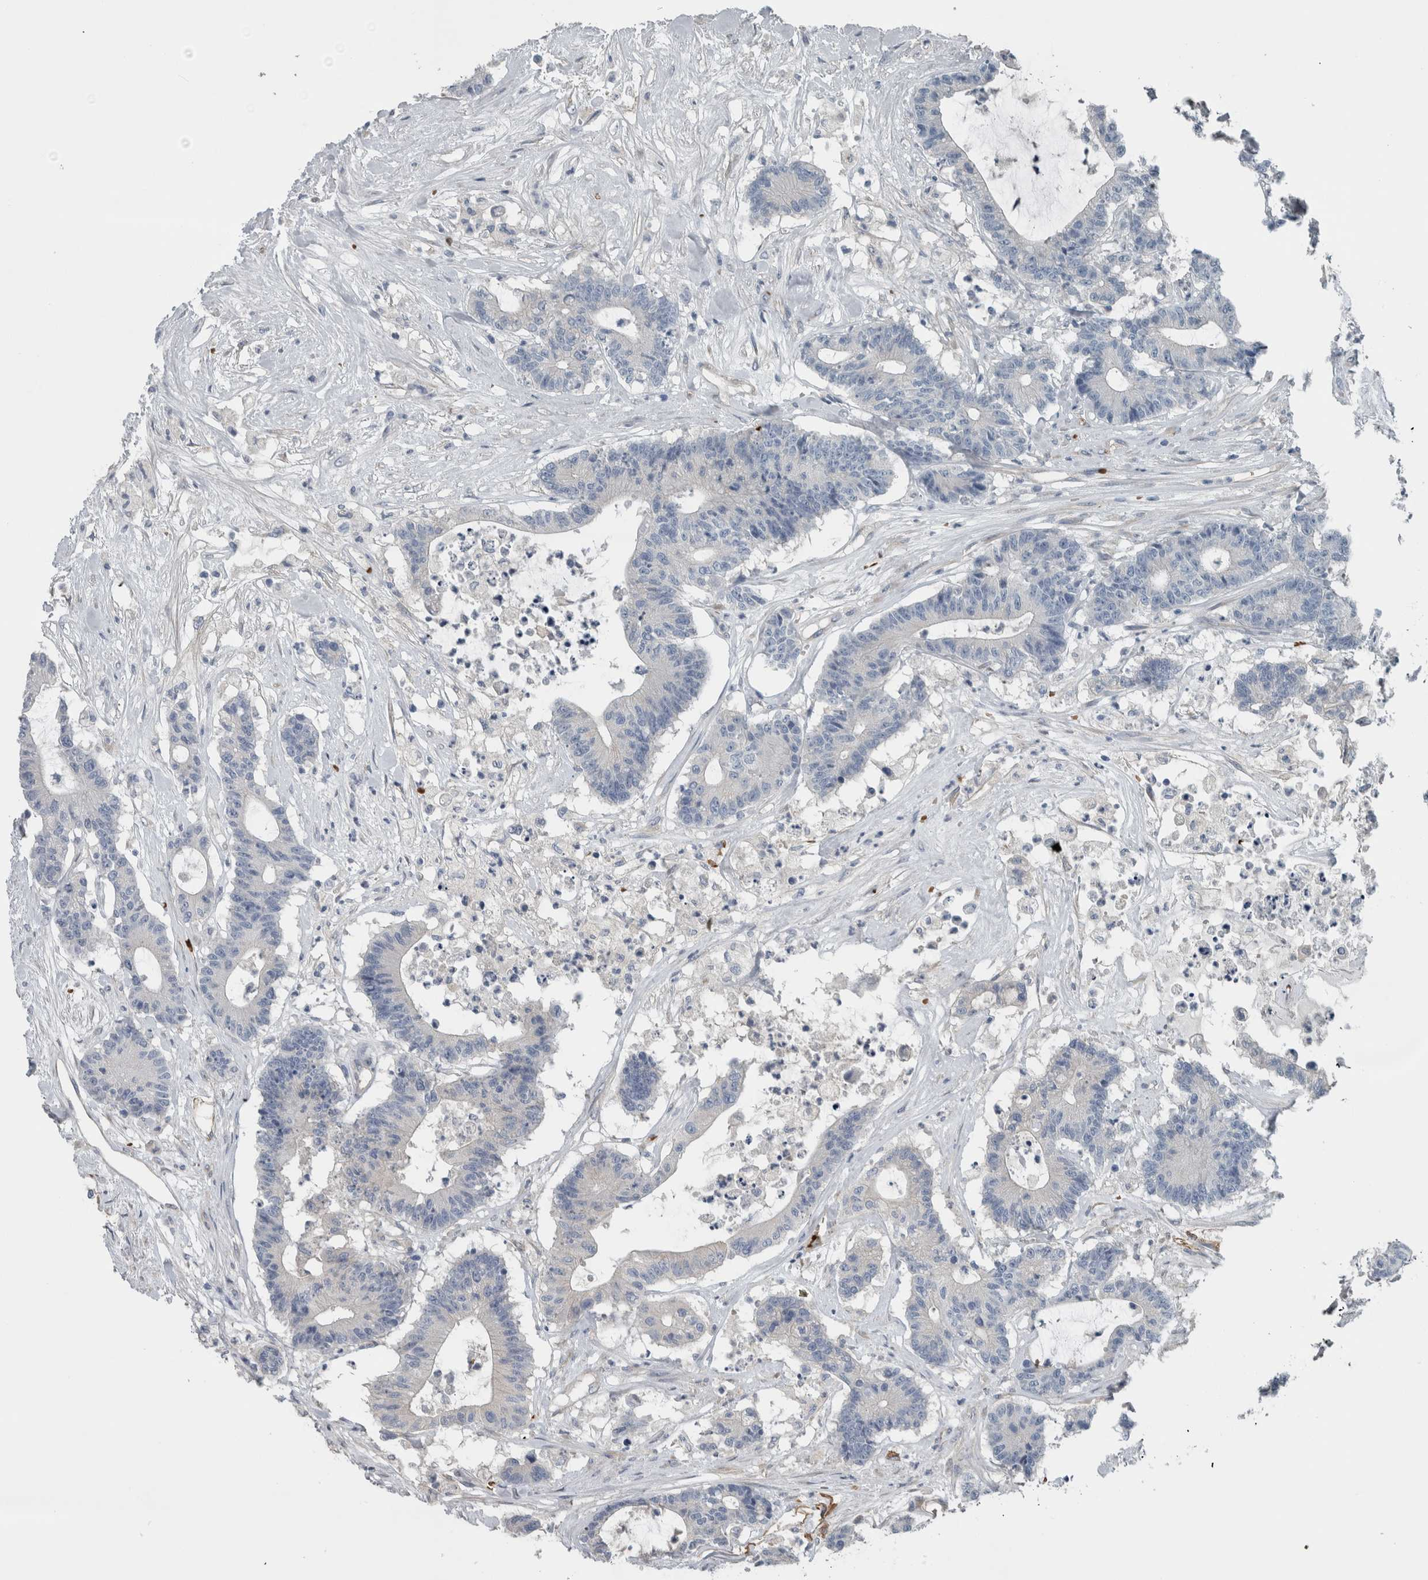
{"staining": {"intensity": "negative", "quantity": "none", "location": "none"}, "tissue": "colorectal cancer", "cell_type": "Tumor cells", "image_type": "cancer", "snomed": [{"axis": "morphology", "description": "Adenocarcinoma, NOS"}, {"axis": "topography", "description": "Colon"}], "caption": "Tumor cells are negative for protein expression in human colorectal adenocarcinoma.", "gene": "SH3GL2", "patient": {"sex": "female", "age": 84}}